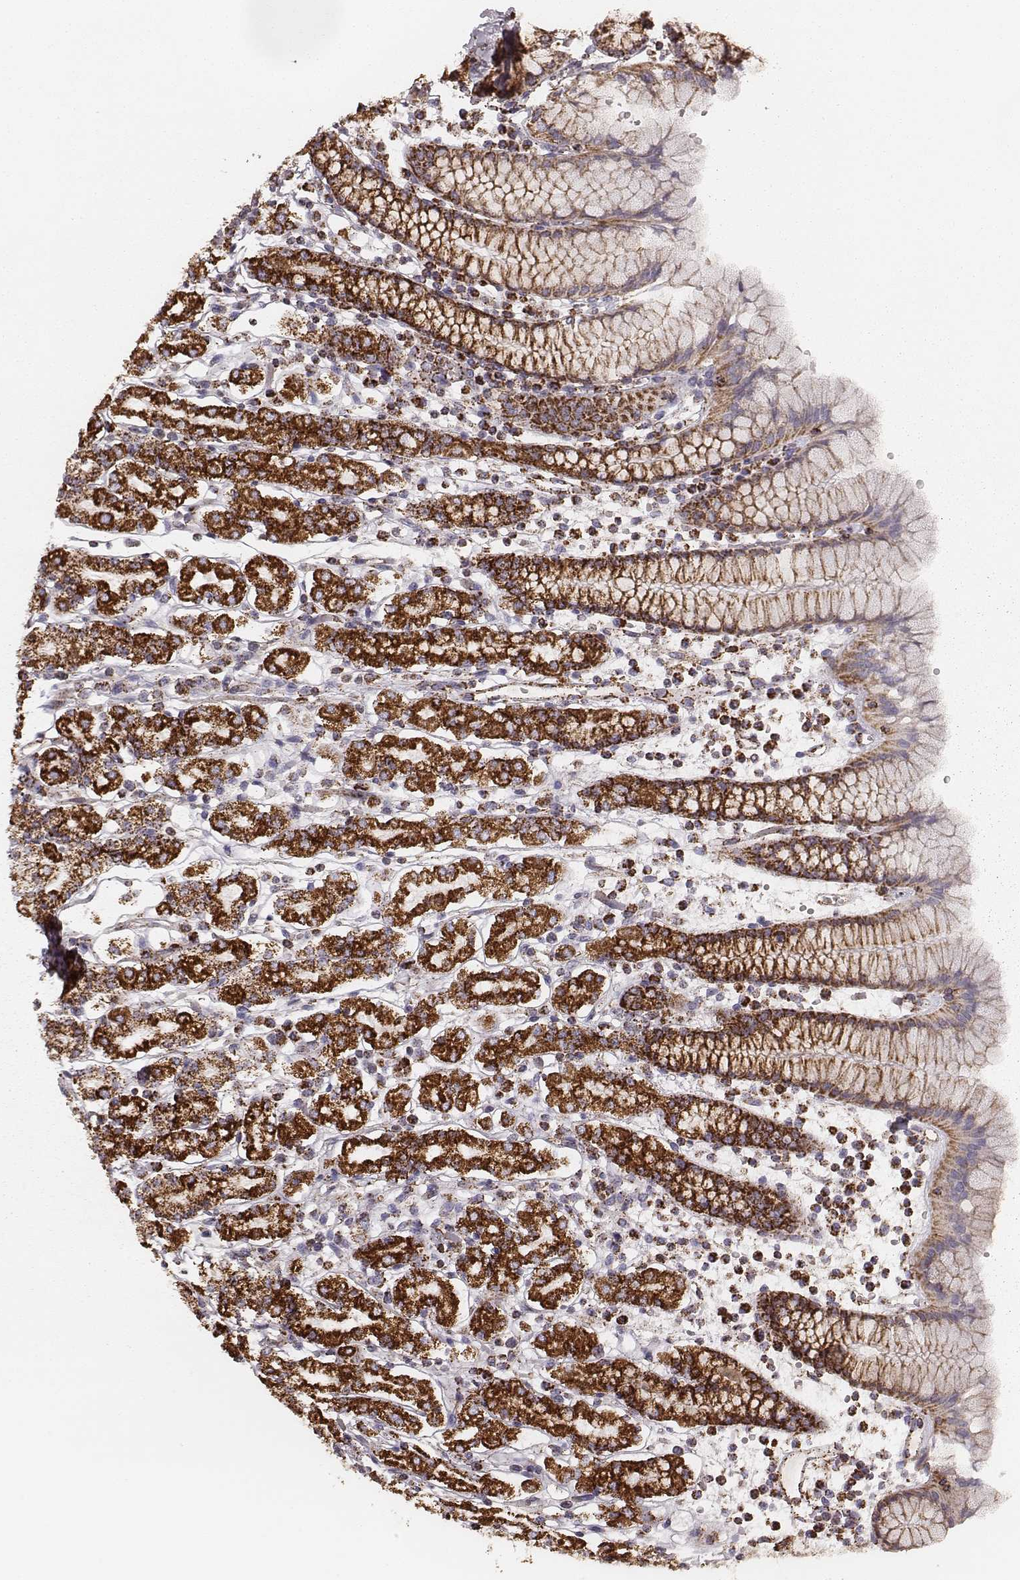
{"staining": {"intensity": "strong", "quantity": ">75%", "location": "cytoplasmic/membranous"}, "tissue": "stomach", "cell_type": "Glandular cells", "image_type": "normal", "snomed": [{"axis": "morphology", "description": "Normal tissue, NOS"}, {"axis": "topography", "description": "Stomach, upper"}, {"axis": "topography", "description": "Stomach"}], "caption": "High-power microscopy captured an immunohistochemistry (IHC) image of normal stomach, revealing strong cytoplasmic/membranous expression in about >75% of glandular cells.", "gene": "TUFM", "patient": {"sex": "male", "age": 62}}